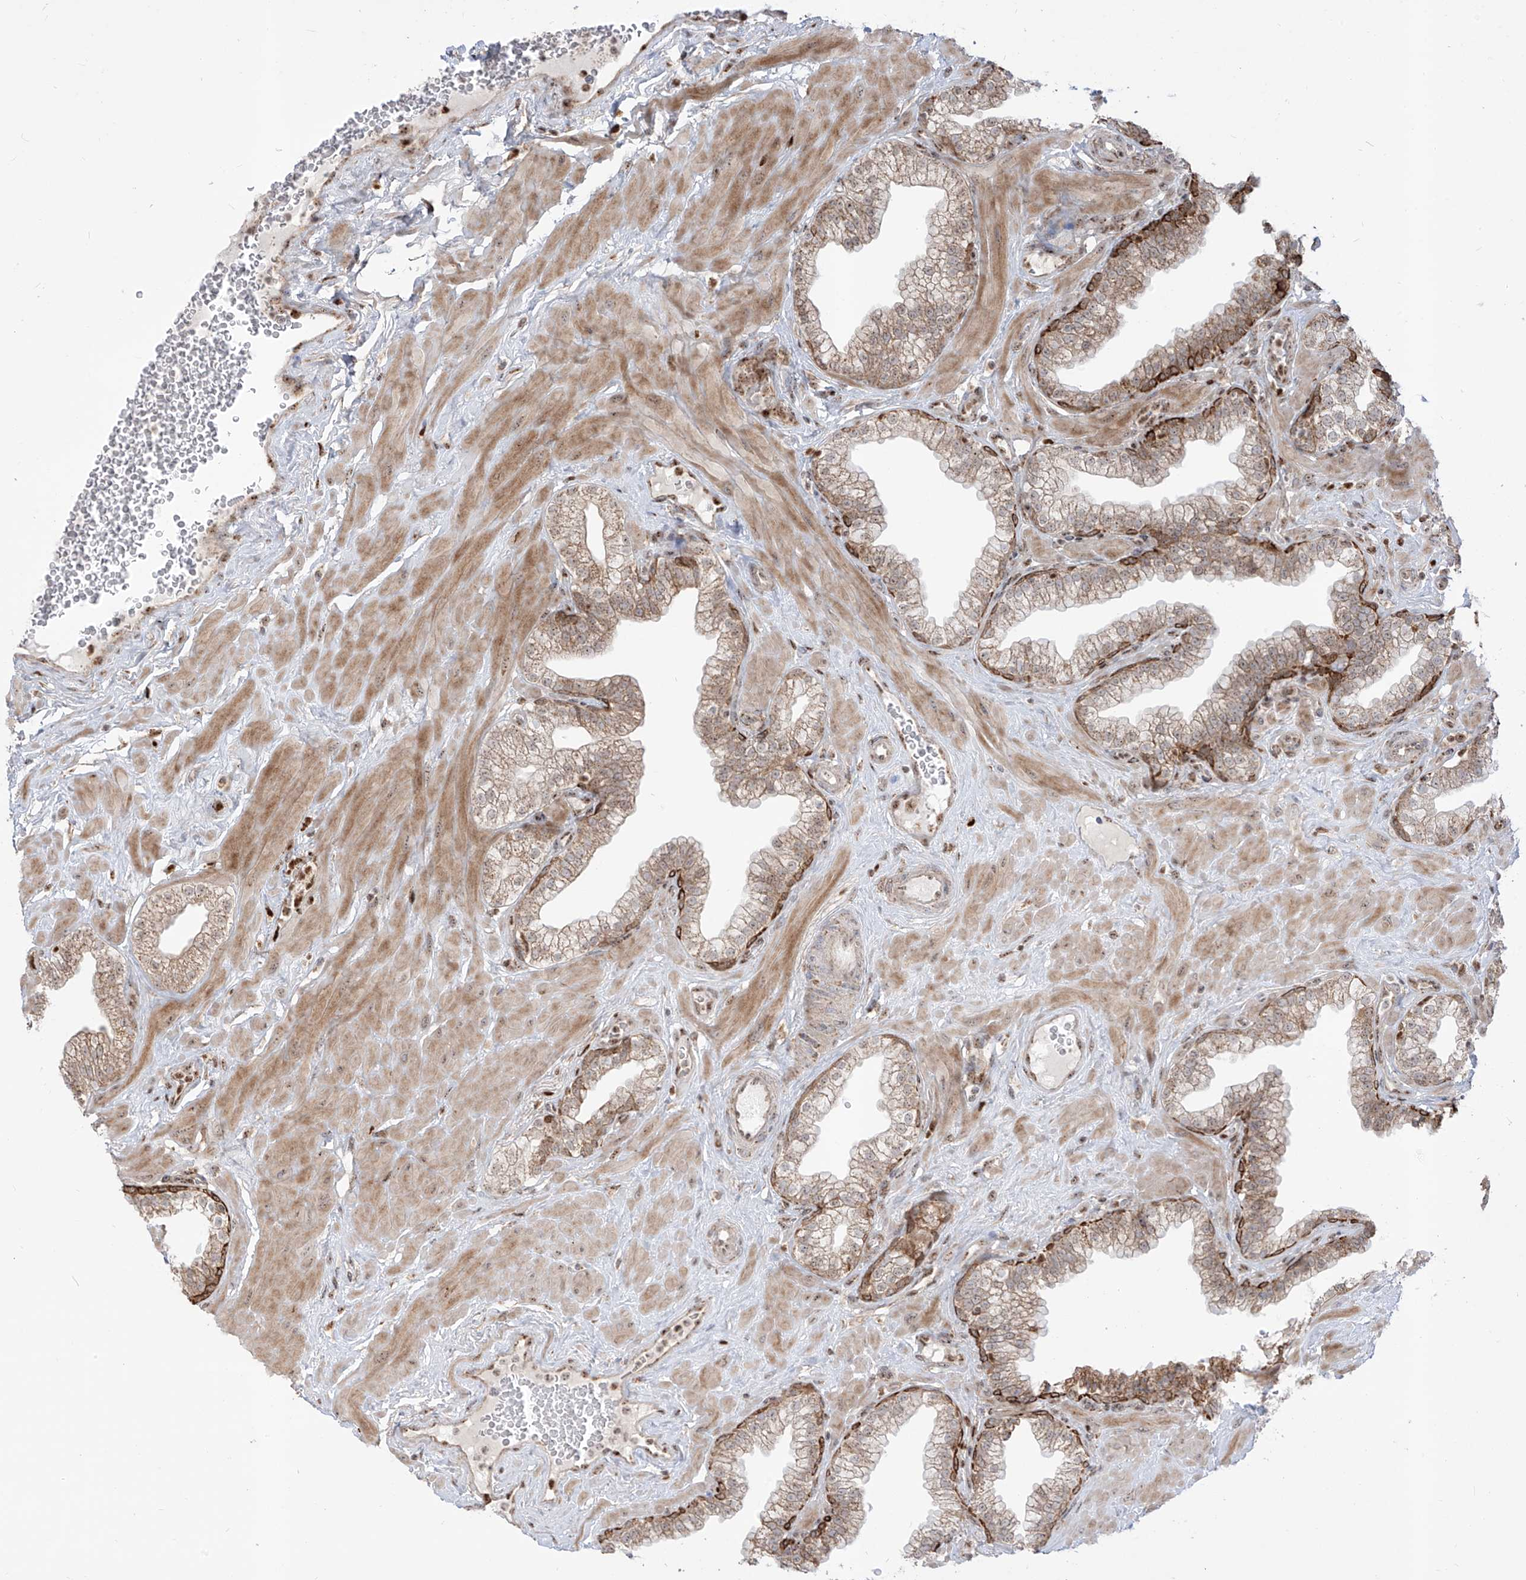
{"staining": {"intensity": "moderate", "quantity": "25%-75%", "location": "cytoplasmic/membranous"}, "tissue": "prostate", "cell_type": "Glandular cells", "image_type": "normal", "snomed": [{"axis": "morphology", "description": "Normal tissue, NOS"}, {"axis": "morphology", "description": "Urothelial carcinoma, Low grade"}, {"axis": "topography", "description": "Urinary bladder"}, {"axis": "topography", "description": "Prostate"}], "caption": "The micrograph demonstrates staining of benign prostate, revealing moderate cytoplasmic/membranous protein positivity (brown color) within glandular cells.", "gene": "ZBTB8A", "patient": {"sex": "male", "age": 60}}